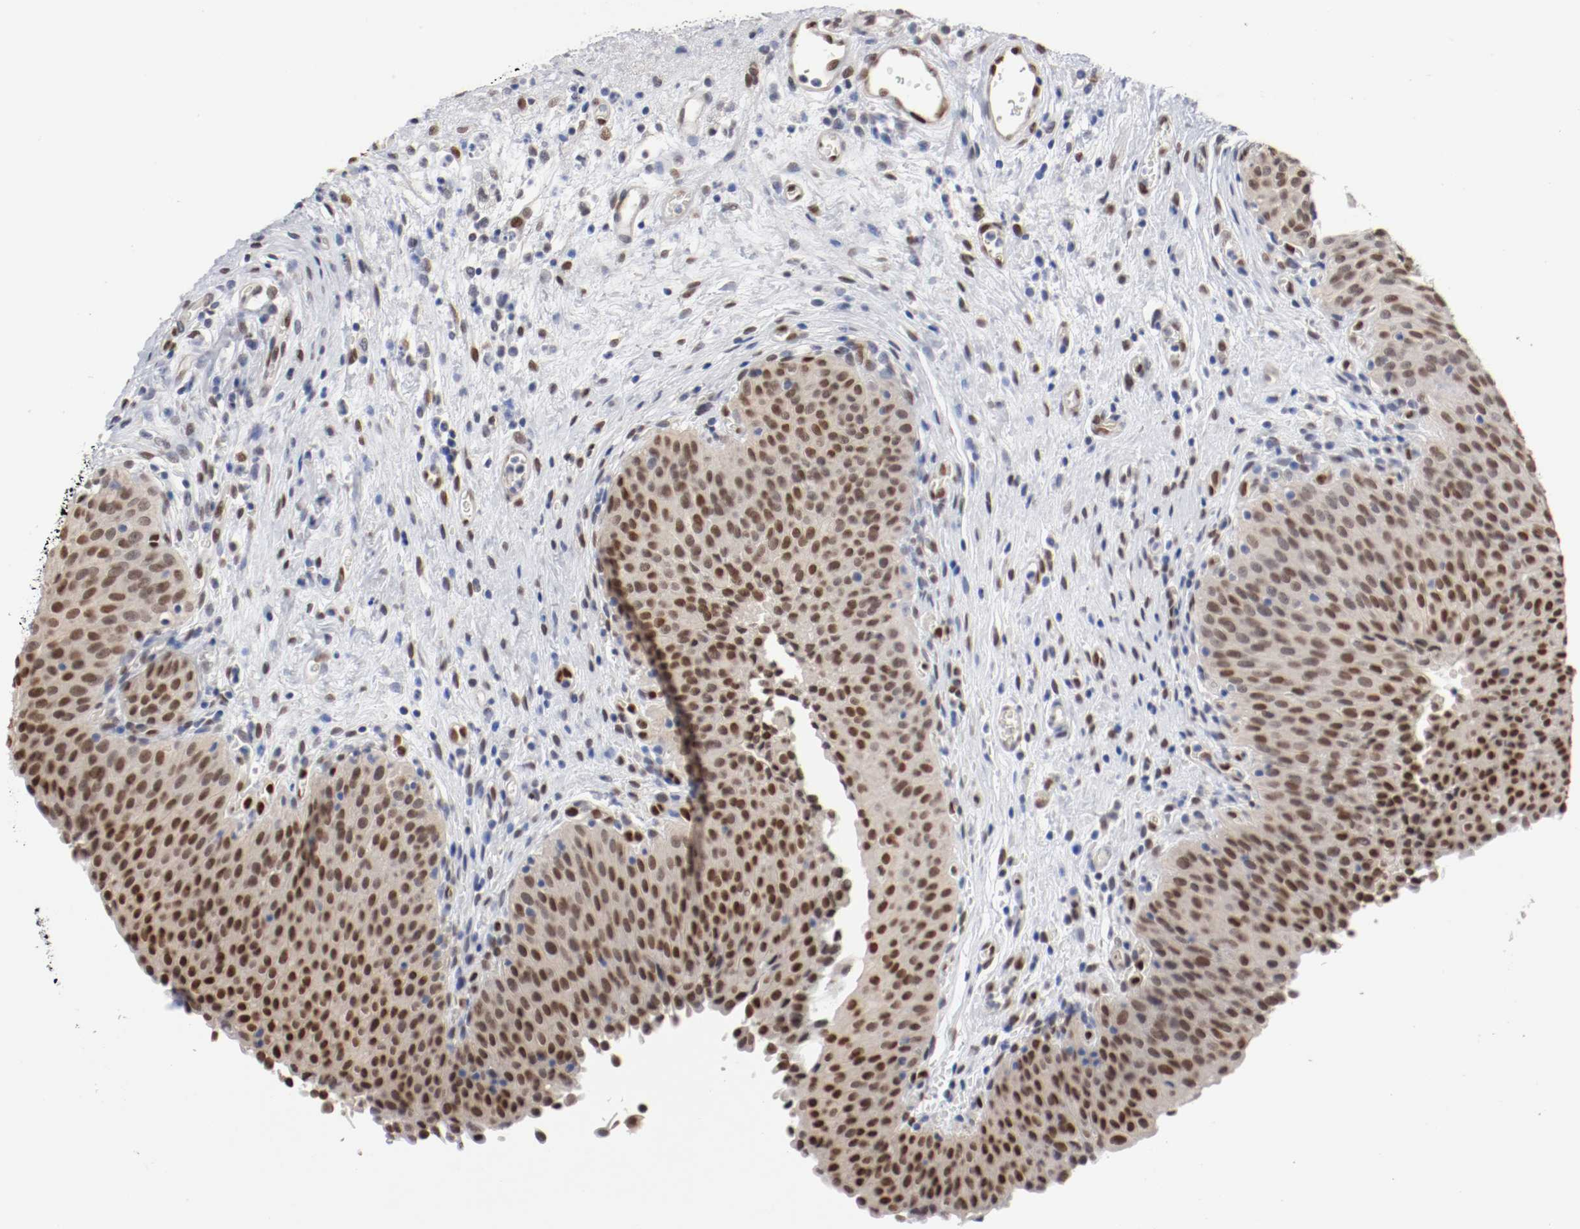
{"staining": {"intensity": "strong", "quantity": ">75%", "location": "cytoplasmic/membranous,nuclear"}, "tissue": "urinary bladder", "cell_type": "Urothelial cells", "image_type": "normal", "snomed": [{"axis": "morphology", "description": "Normal tissue, NOS"}, {"axis": "morphology", "description": "Dysplasia, NOS"}, {"axis": "topography", "description": "Urinary bladder"}], "caption": "Human urinary bladder stained for a protein (brown) displays strong cytoplasmic/membranous,nuclear positive staining in approximately >75% of urothelial cells.", "gene": "FOSL2", "patient": {"sex": "male", "age": 35}}